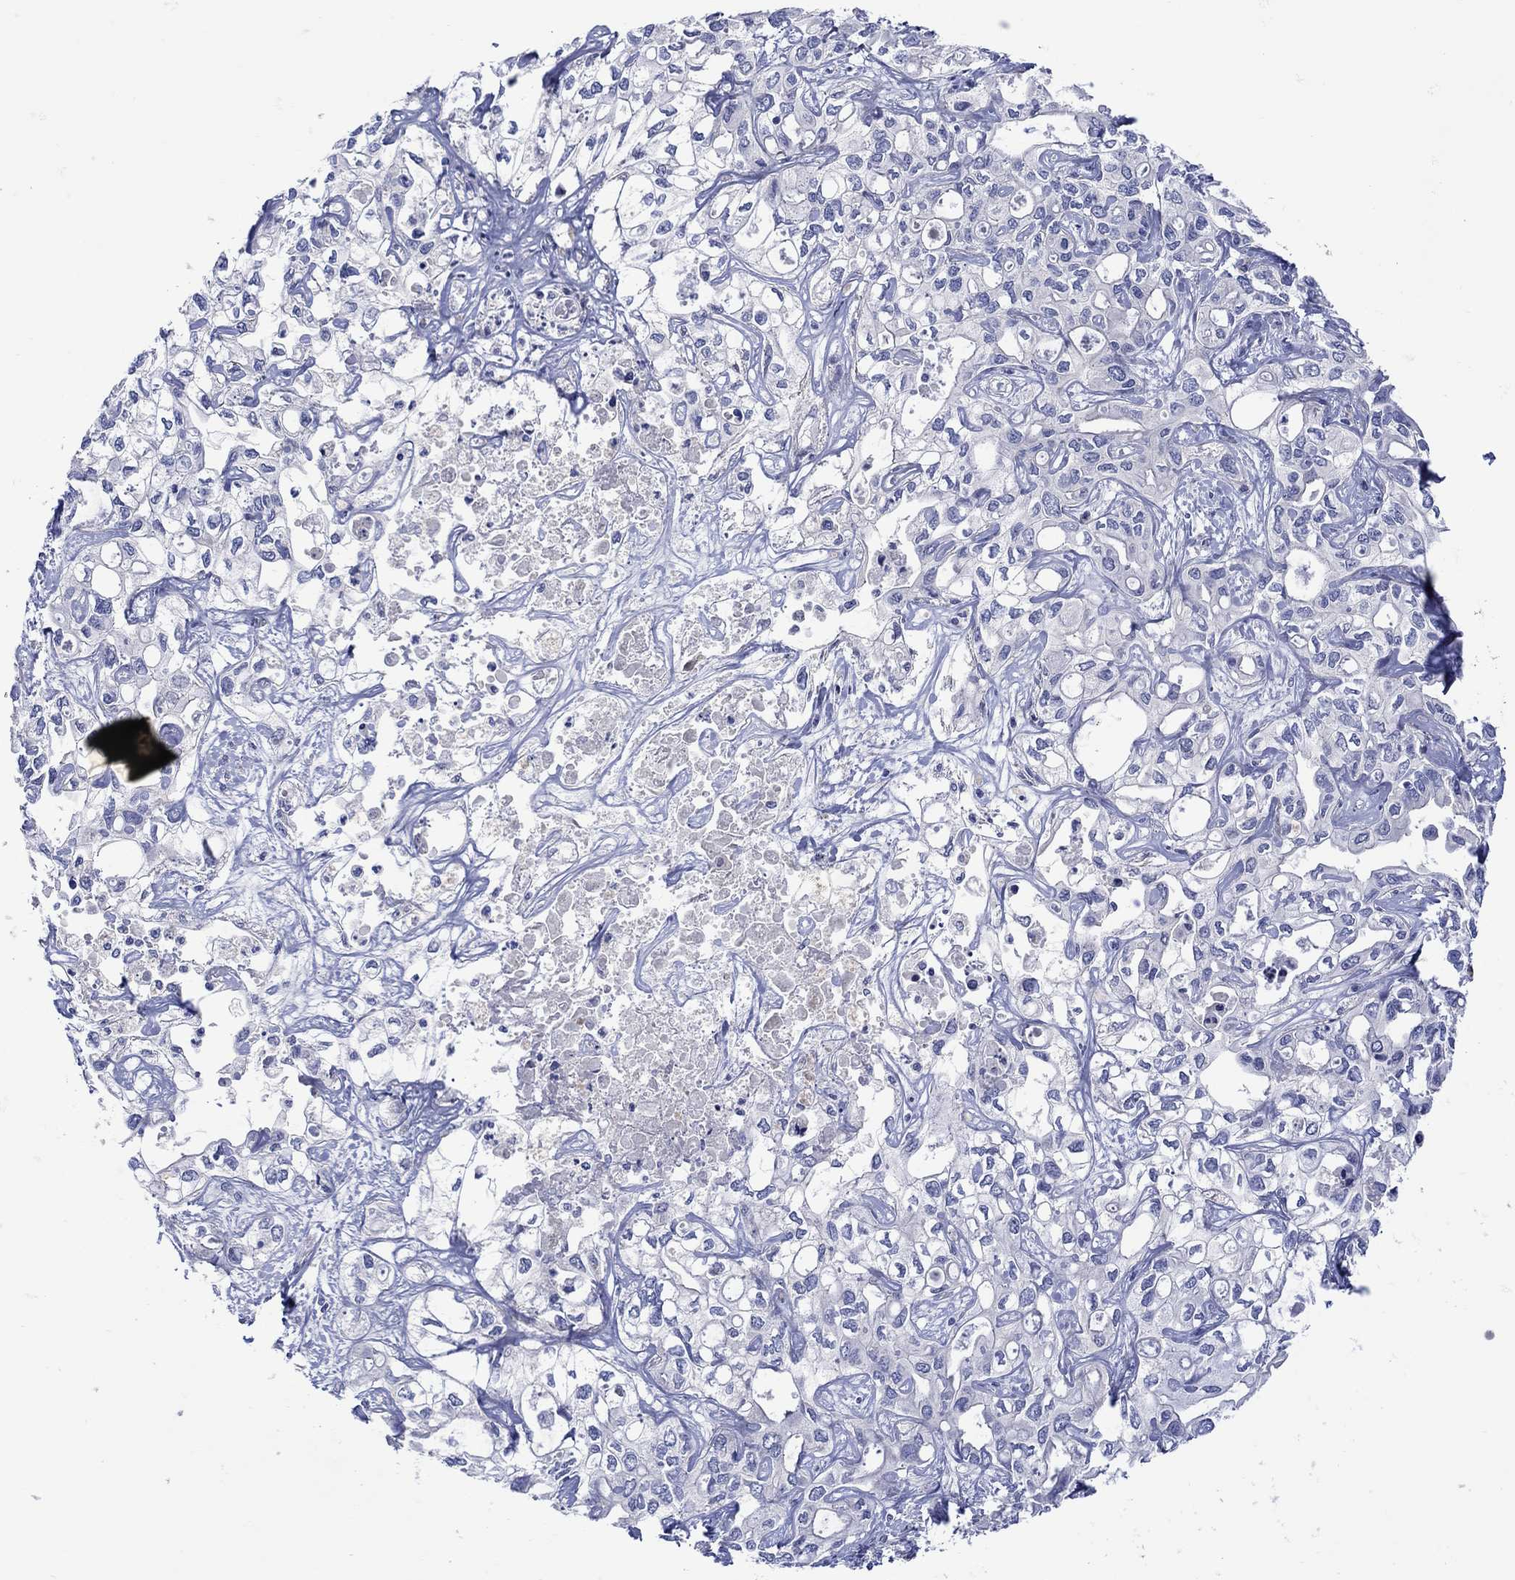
{"staining": {"intensity": "negative", "quantity": "none", "location": "none"}, "tissue": "liver cancer", "cell_type": "Tumor cells", "image_type": "cancer", "snomed": [{"axis": "morphology", "description": "Cholangiocarcinoma"}, {"axis": "topography", "description": "Liver"}], "caption": "Tumor cells are negative for protein expression in human liver cancer.", "gene": "MSI1", "patient": {"sex": "female", "age": 64}}